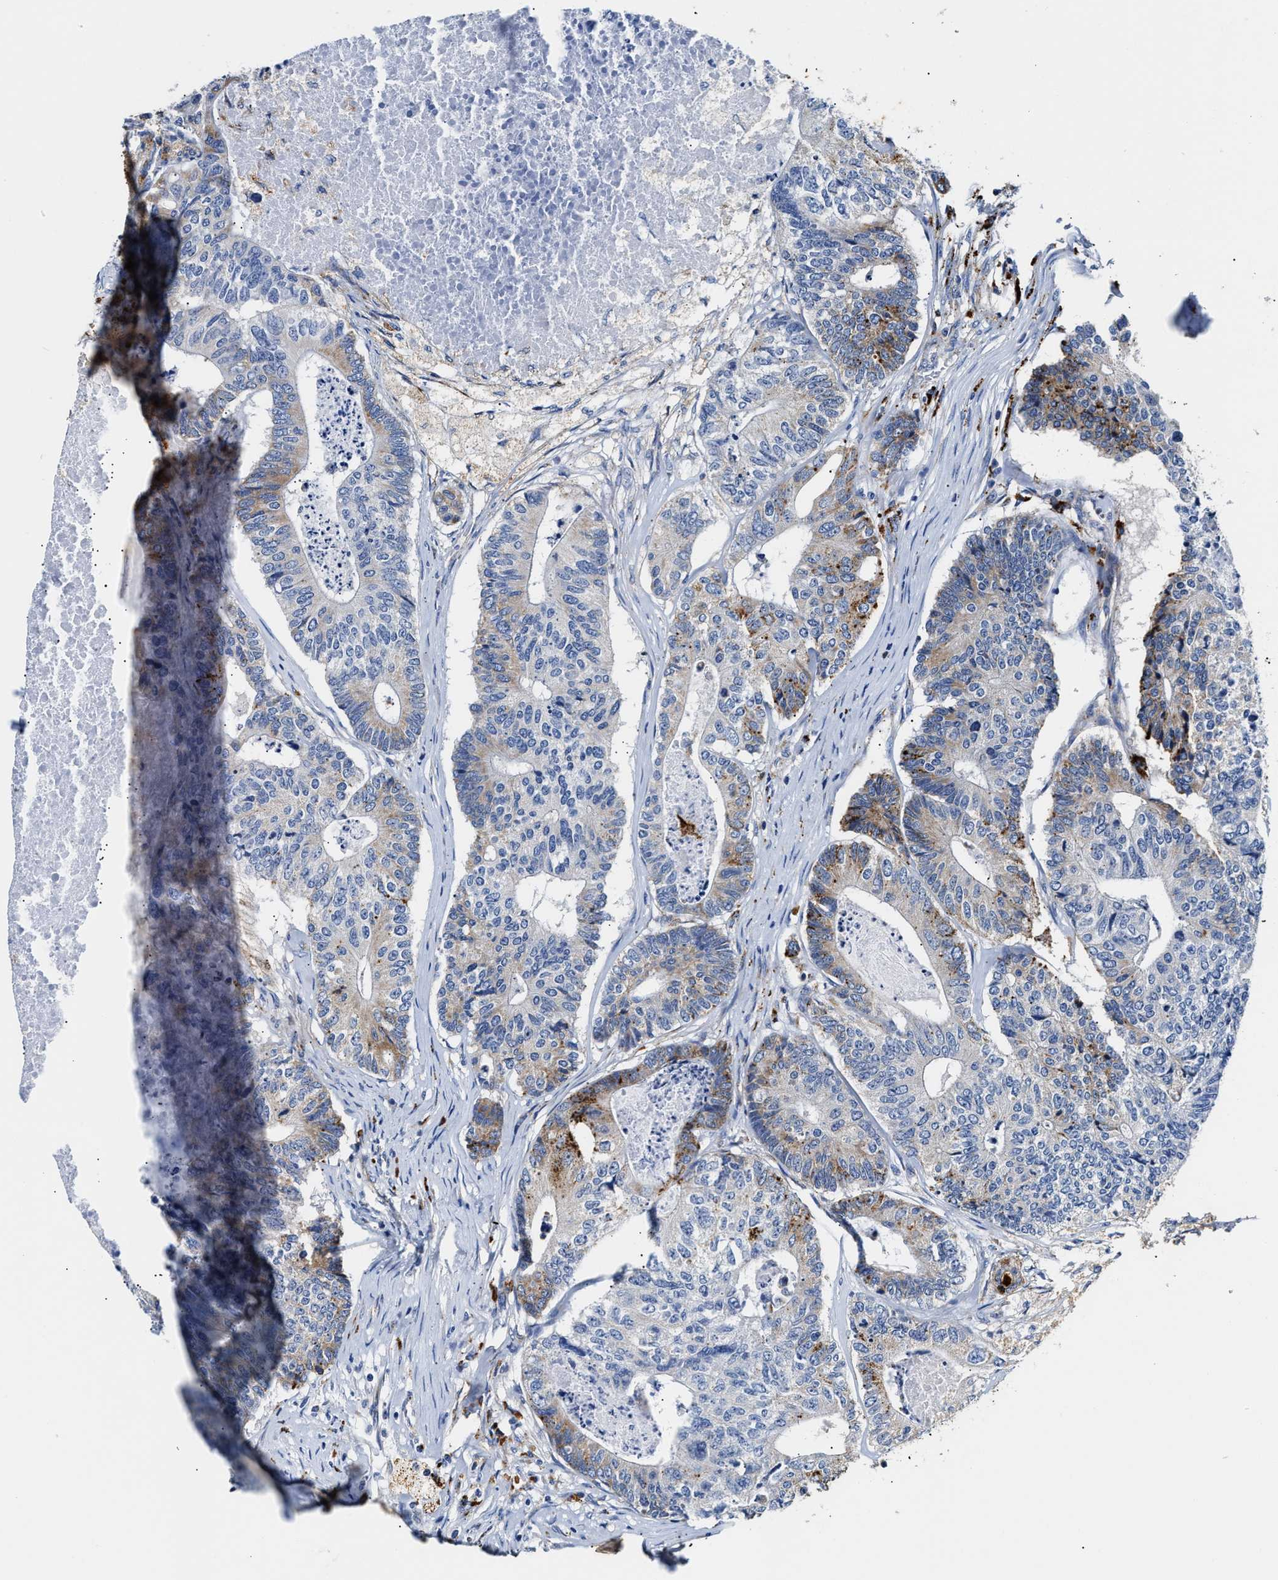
{"staining": {"intensity": "moderate", "quantity": "<25%", "location": "cytoplasmic/membranous"}, "tissue": "colorectal cancer", "cell_type": "Tumor cells", "image_type": "cancer", "snomed": [{"axis": "morphology", "description": "Adenocarcinoma, NOS"}, {"axis": "topography", "description": "Colon"}], "caption": "This is an image of immunohistochemistry (IHC) staining of adenocarcinoma (colorectal), which shows moderate staining in the cytoplasmic/membranous of tumor cells.", "gene": "ACADVL", "patient": {"sex": "female", "age": 67}}